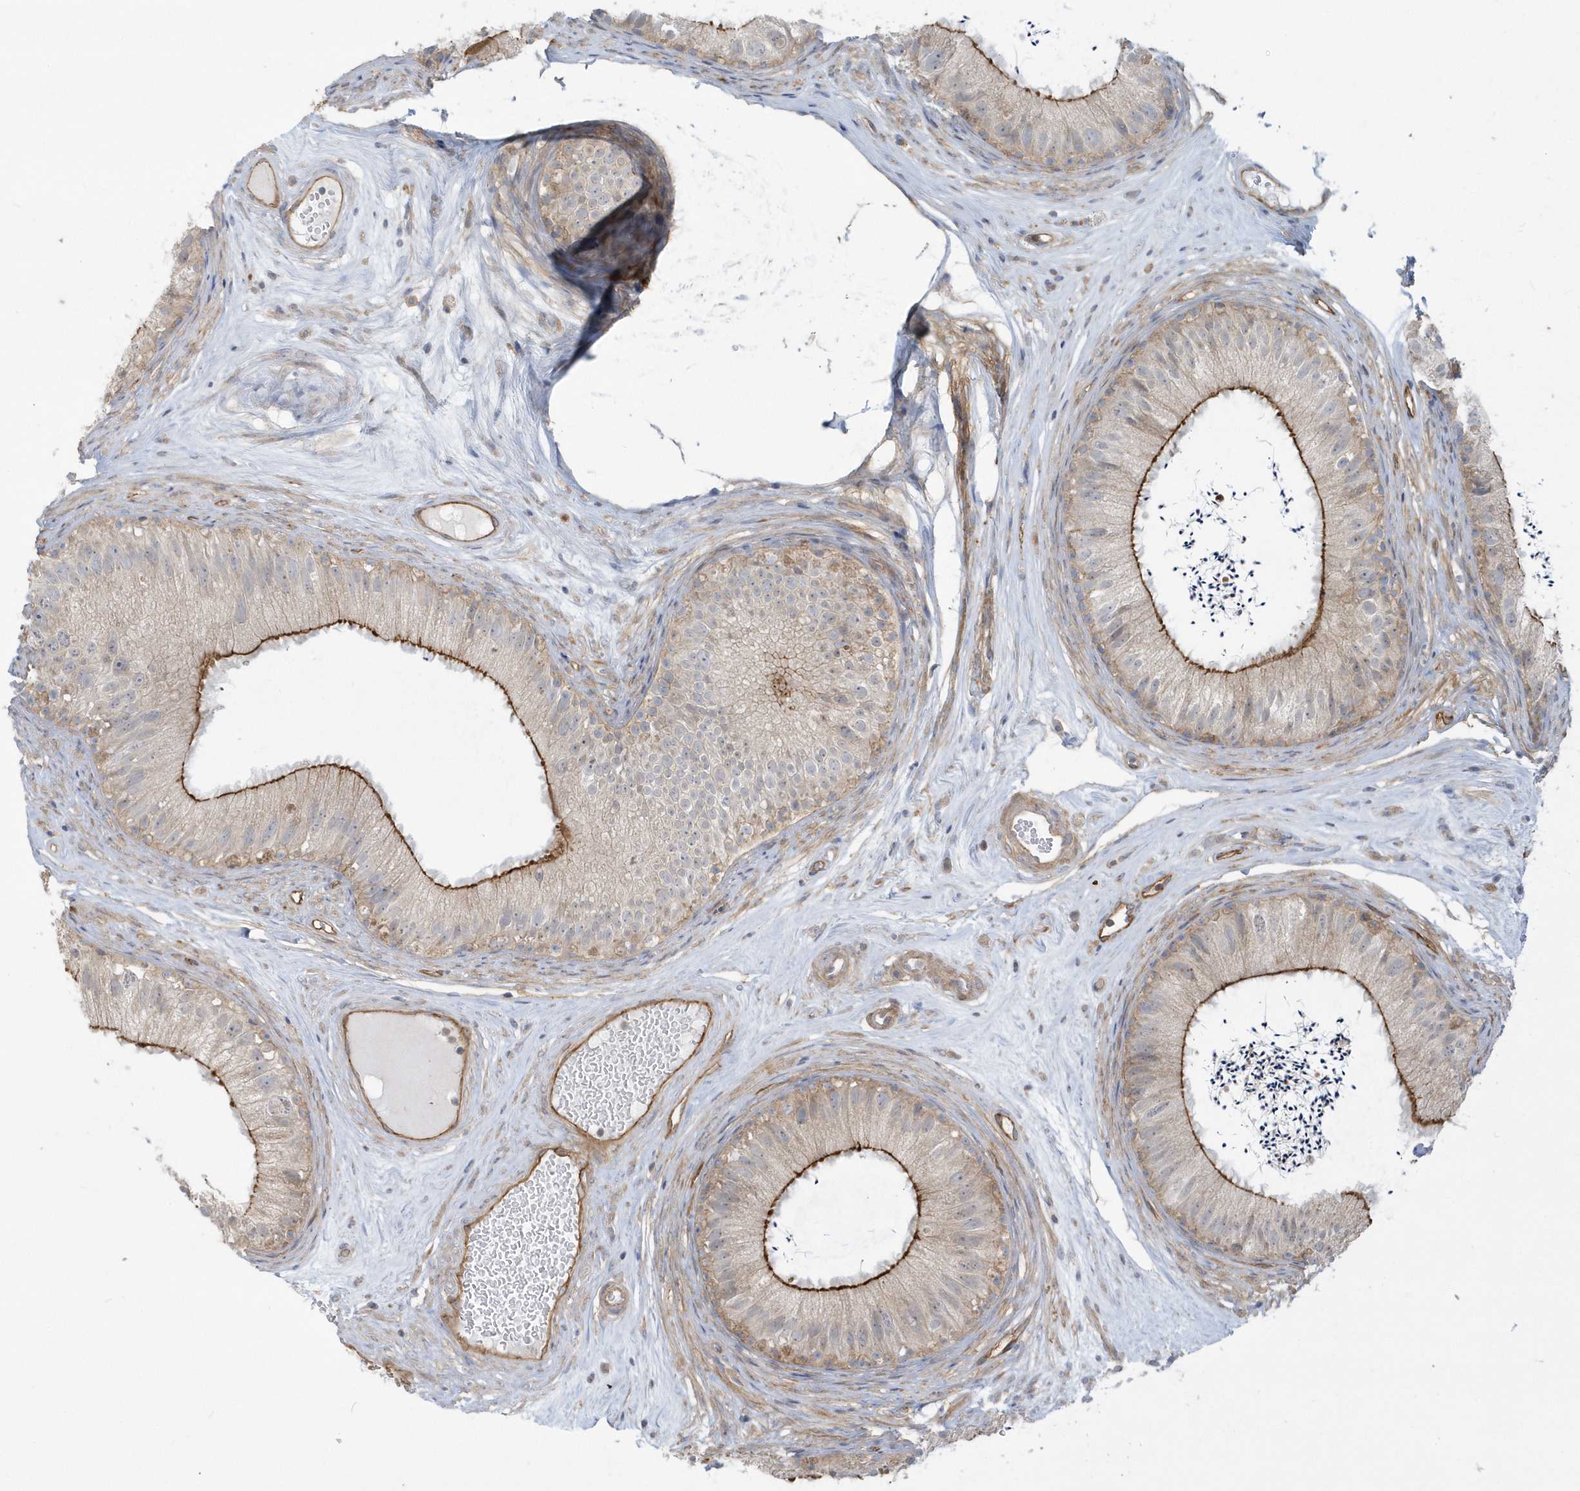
{"staining": {"intensity": "strong", "quantity": "<25%", "location": "cytoplasmic/membranous"}, "tissue": "epididymis", "cell_type": "Glandular cells", "image_type": "normal", "snomed": [{"axis": "morphology", "description": "Normal tissue, NOS"}, {"axis": "topography", "description": "Epididymis"}], "caption": "Epididymis was stained to show a protein in brown. There is medium levels of strong cytoplasmic/membranous positivity in about <25% of glandular cells. Using DAB (3,3'-diaminobenzidine) (brown) and hematoxylin (blue) stains, captured at high magnification using brightfield microscopy.", "gene": "RAI14", "patient": {"sex": "male", "age": 77}}